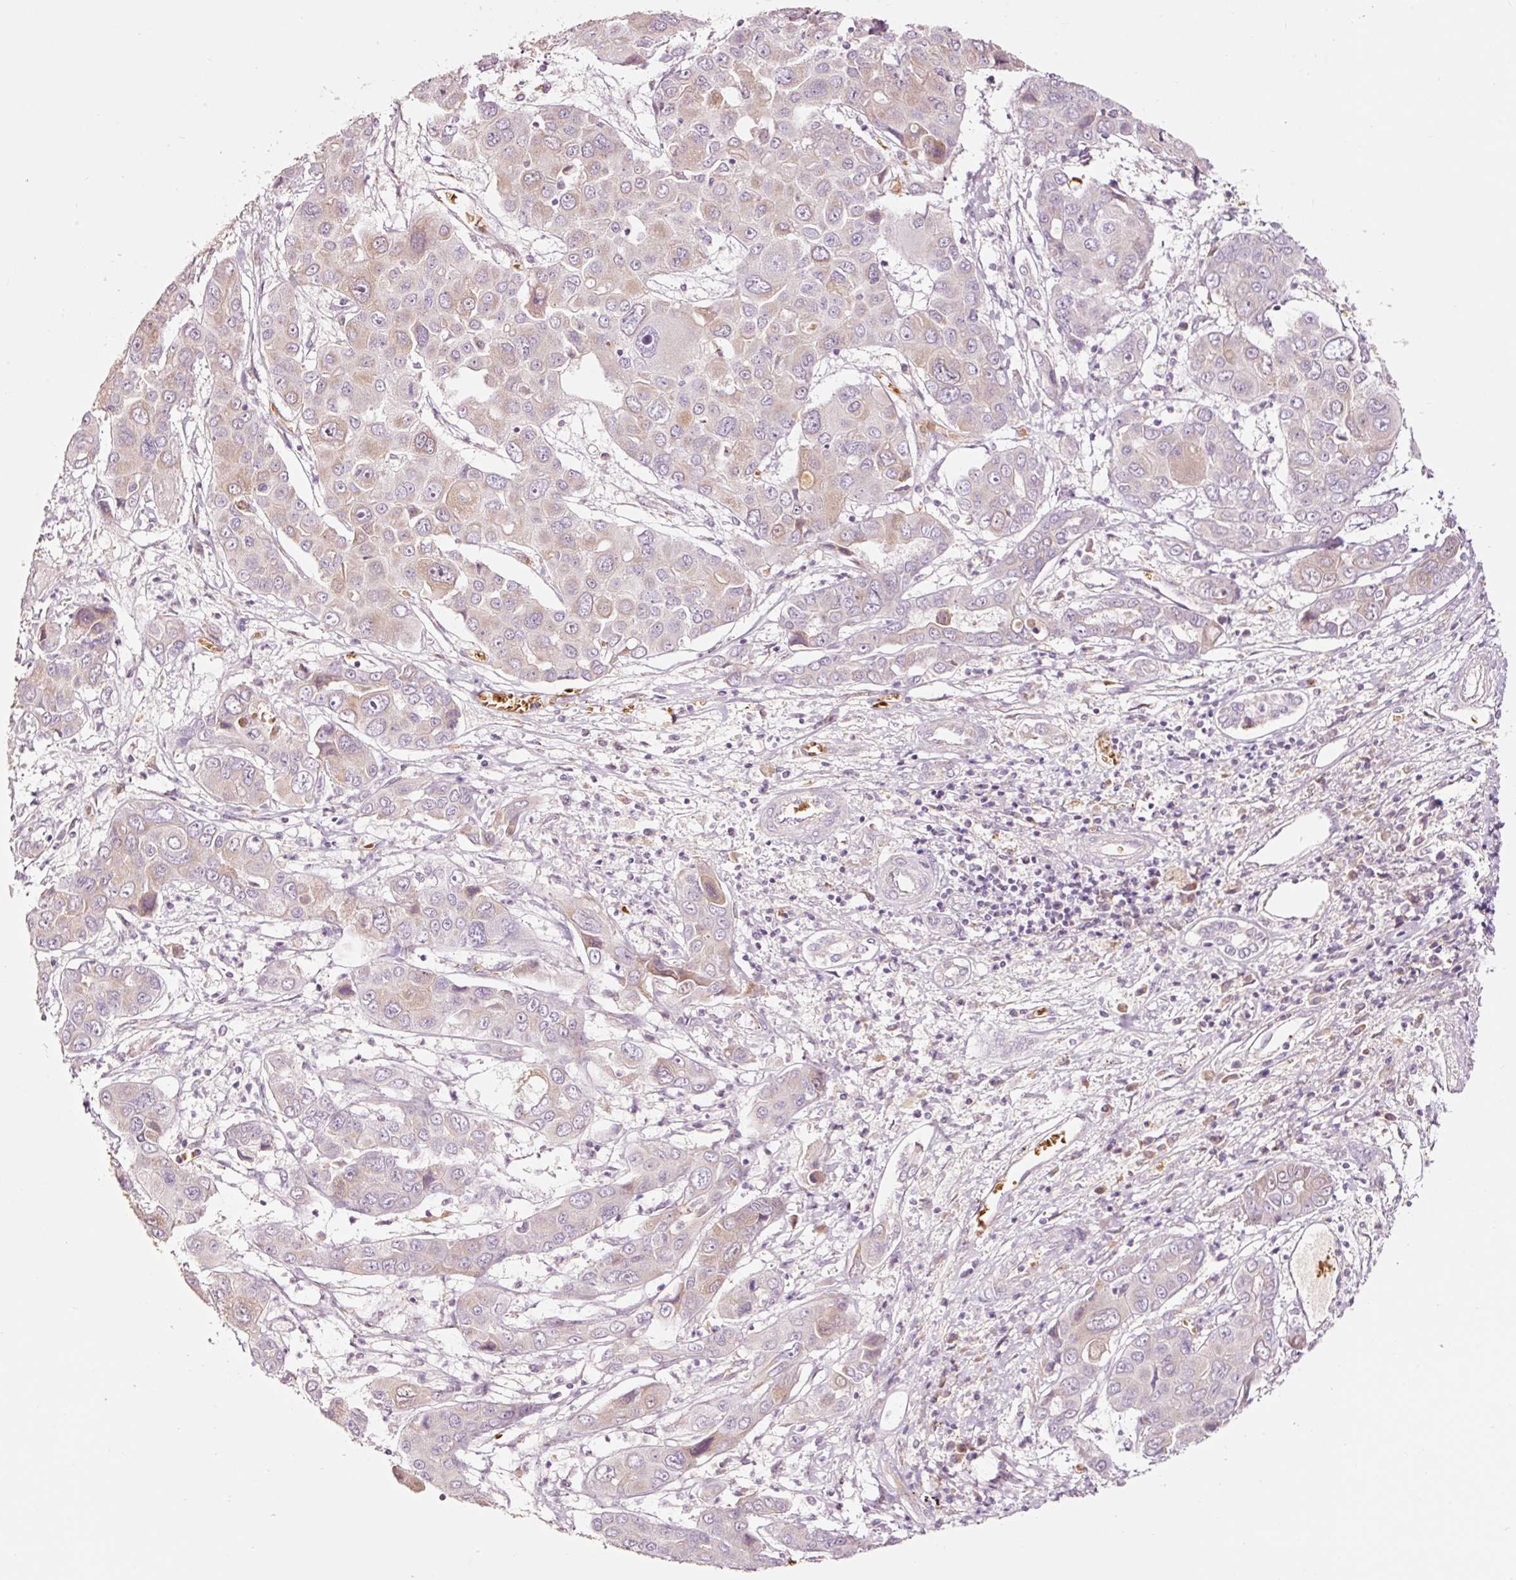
{"staining": {"intensity": "weak", "quantity": "25%-75%", "location": "cytoplasmic/membranous"}, "tissue": "liver cancer", "cell_type": "Tumor cells", "image_type": "cancer", "snomed": [{"axis": "morphology", "description": "Cholangiocarcinoma"}, {"axis": "topography", "description": "Liver"}], "caption": "Approximately 25%-75% of tumor cells in human cholangiocarcinoma (liver) demonstrate weak cytoplasmic/membranous protein positivity as visualized by brown immunohistochemical staining.", "gene": "LDHAL6B", "patient": {"sex": "male", "age": 67}}